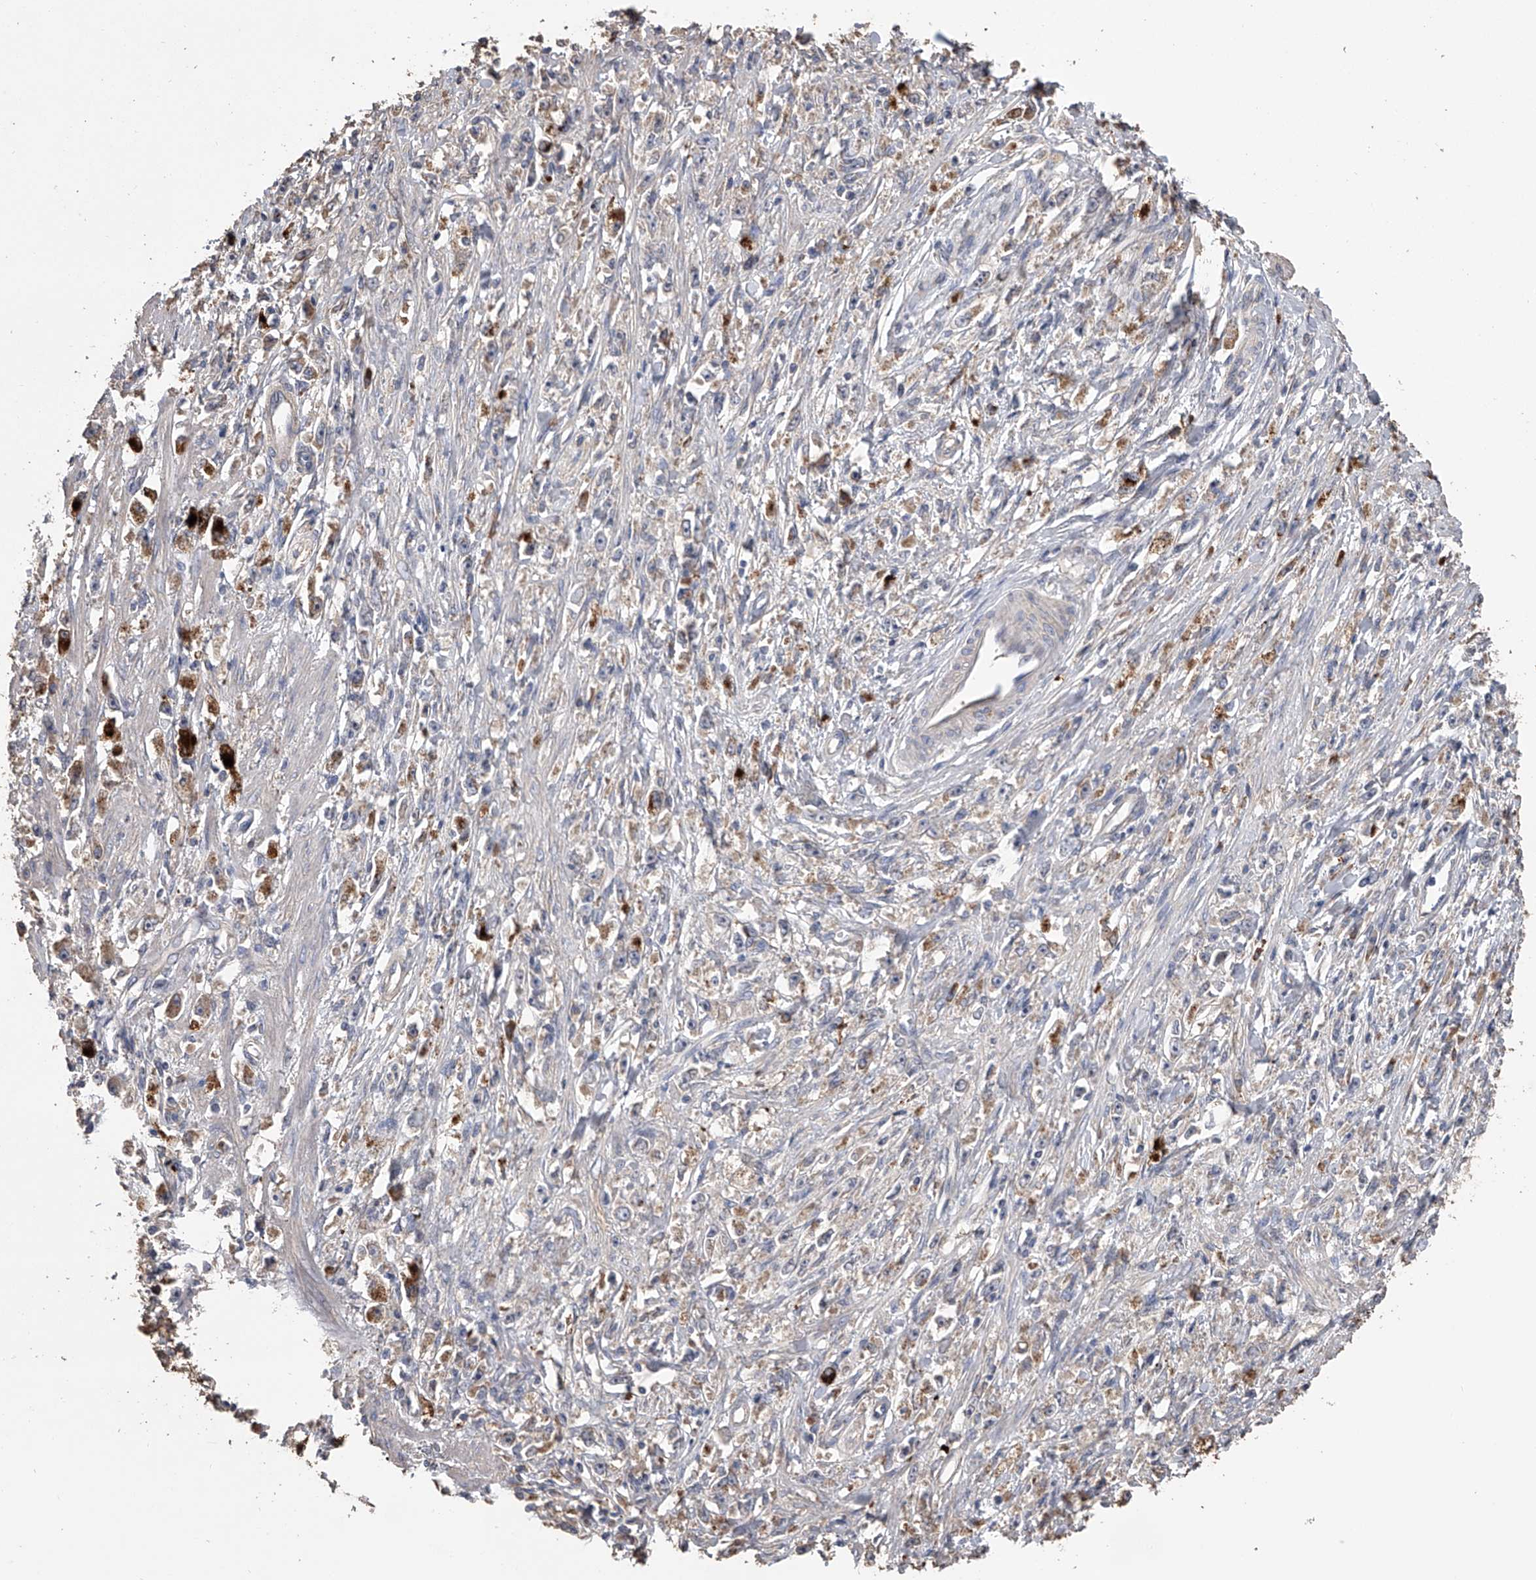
{"staining": {"intensity": "moderate", "quantity": "<25%", "location": "cytoplasmic/membranous"}, "tissue": "stomach cancer", "cell_type": "Tumor cells", "image_type": "cancer", "snomed": [{"axis": "morphology", "description": "Adenocarcinoma, NOS"}, {"axis": "topography", "description": "Stomach"}], "caption": "Stomach cancer stained with IHC exhibits moderate cytoplasmic/membranous positivity in approximately <25% of tumor cells. The staining is performed using DAB (3,3'-diaminobenzidine) brown chromogen to label protein expression. The nuclei are counter-stained blue using hematoxylin.", "gene": "ZNF343", "patient": {"sex": "female", "age": 59}}